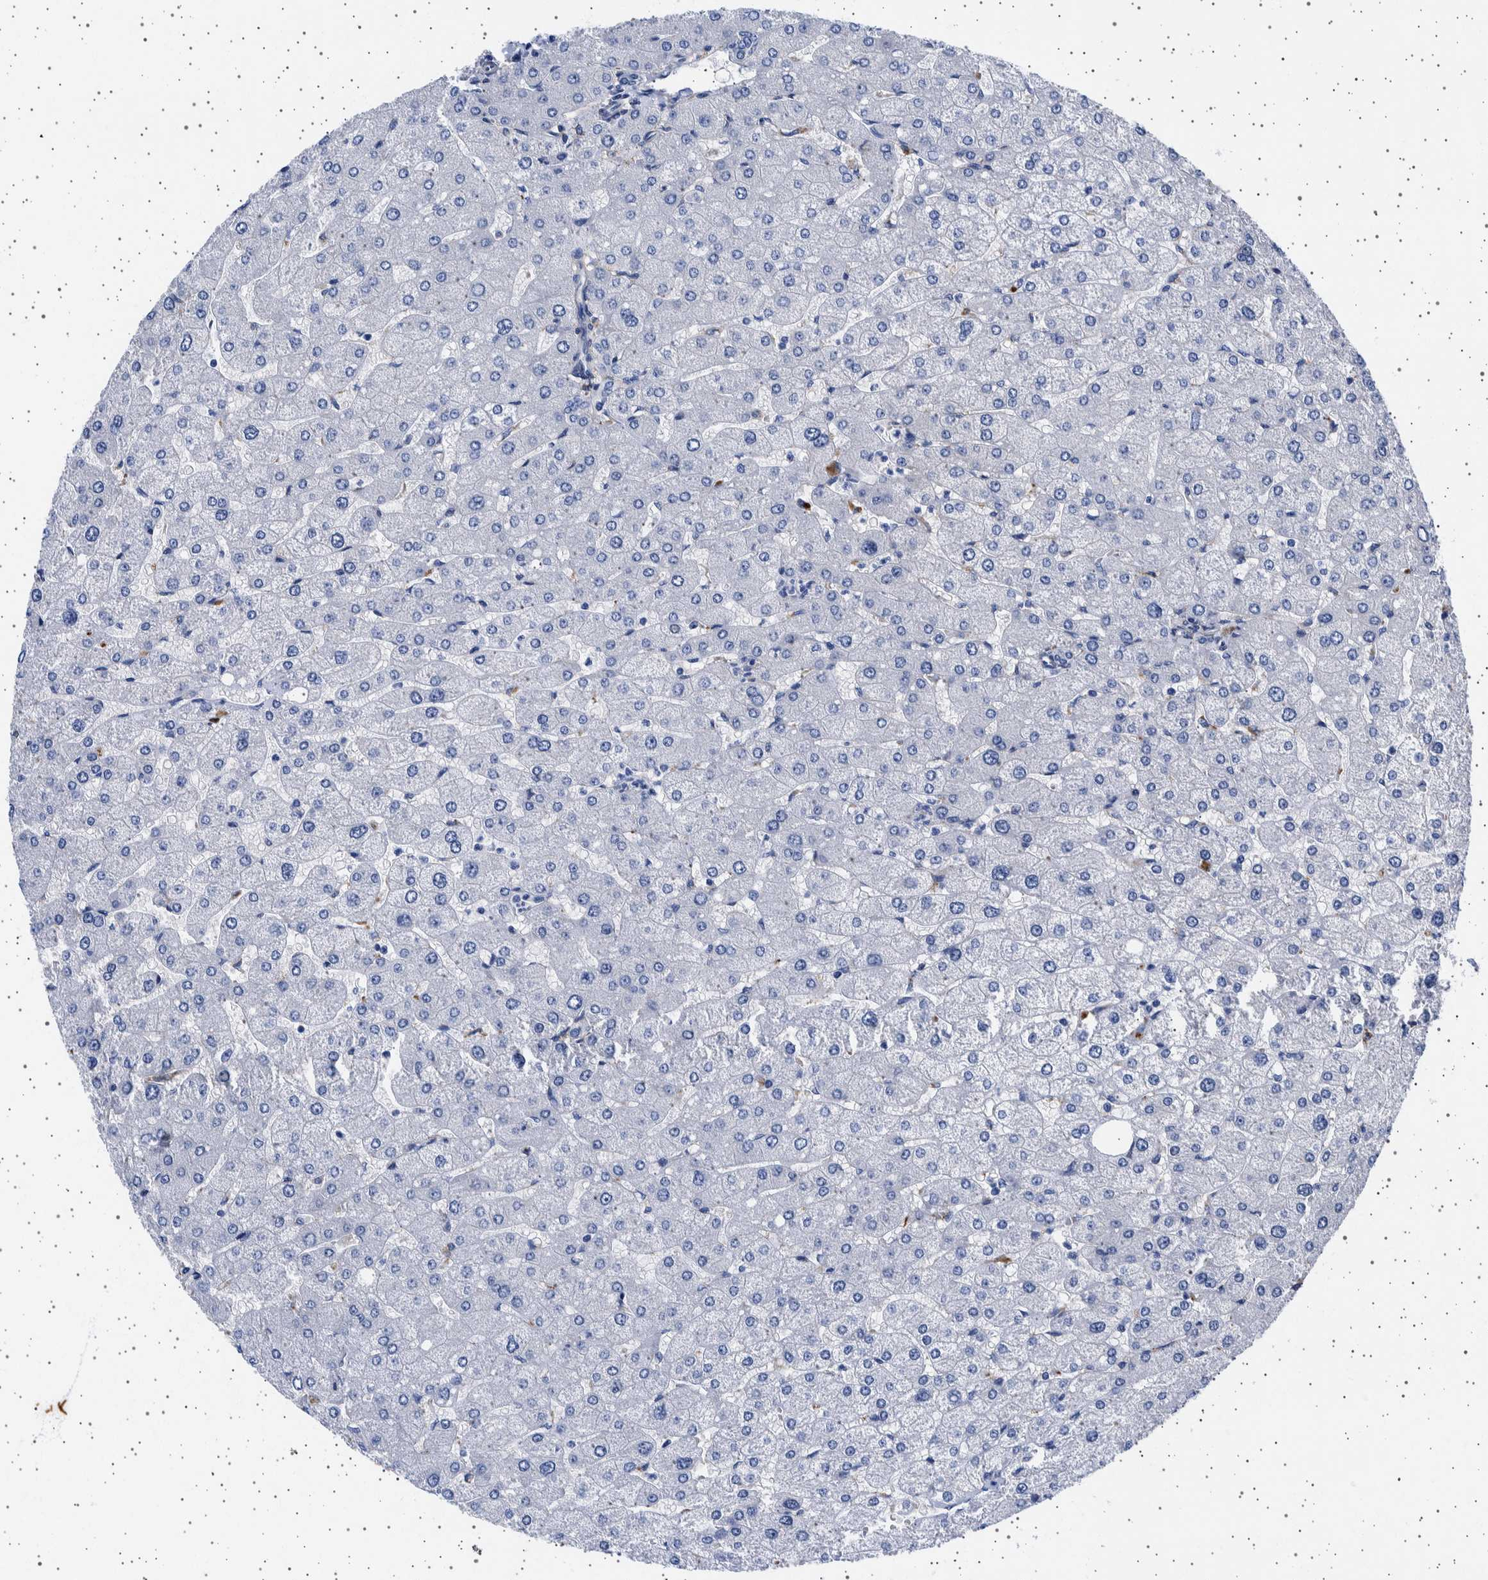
{"staining": {"intensity": "negative", "quantity": "none", "location": "none"}, "tissue": "liver", "cell_type": "Cholangiocytes", "image_type": "normal", "snomed": [{"axis": "morphology", "description": "Normal tissue, NOS"}, {"axis": "topography", "description": "Liver"}], "caption": "This is a histopathology image of immunohistochemistry (IHC) staining of normal liver, which shows no positivity in cholangiocytes. (Brightfield microscopy of DAB immunohistochemistry at high magnification).", "gene": "SEPTIN4", "patient": {"sex": "male", "age": 55}}